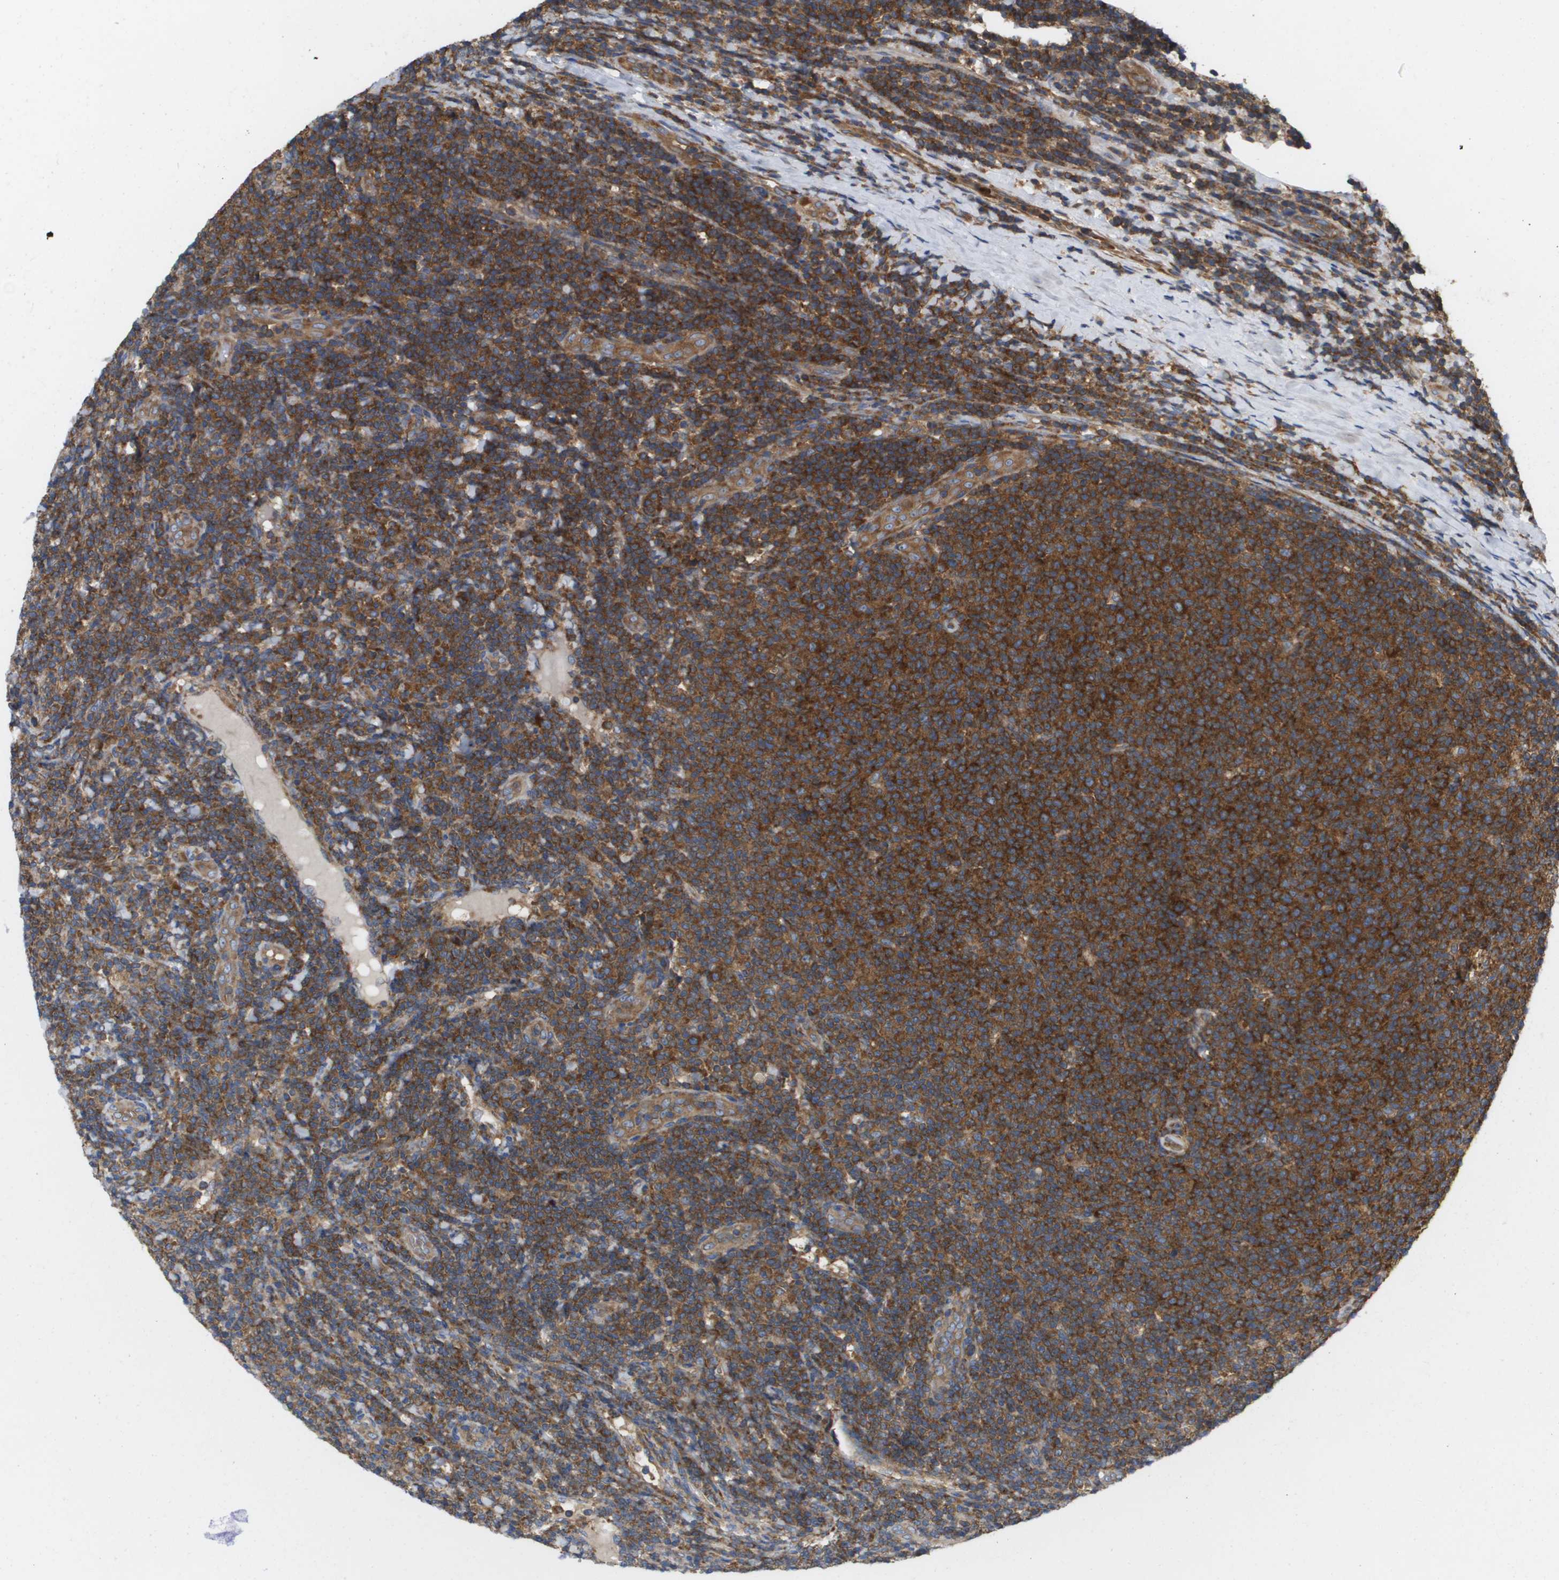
{"staining": {"intensity": "strong", "quantity": ">75%", "location": "cytoplasmic/membranous"}, "tissue": "lymphoma", "cell_type": "Tumor cells", "image_type": "cancer", "snomed": [{"axis": "morphology", "description": "Malignant lymphoma, non-Hodgkin's type, Low grade"}, {"axis": "topography", "description": "Lymph node"}], "caption": "Immunohistochemical staining of lymphoma reveals strong cytoplasmic/membranous protein positivity in approximately >75% of tumor cells. (IHC, brightfield microscopy, high magnification).", "gene": "EIF4G2", "patient": {"sex": "male", "age": 66}}